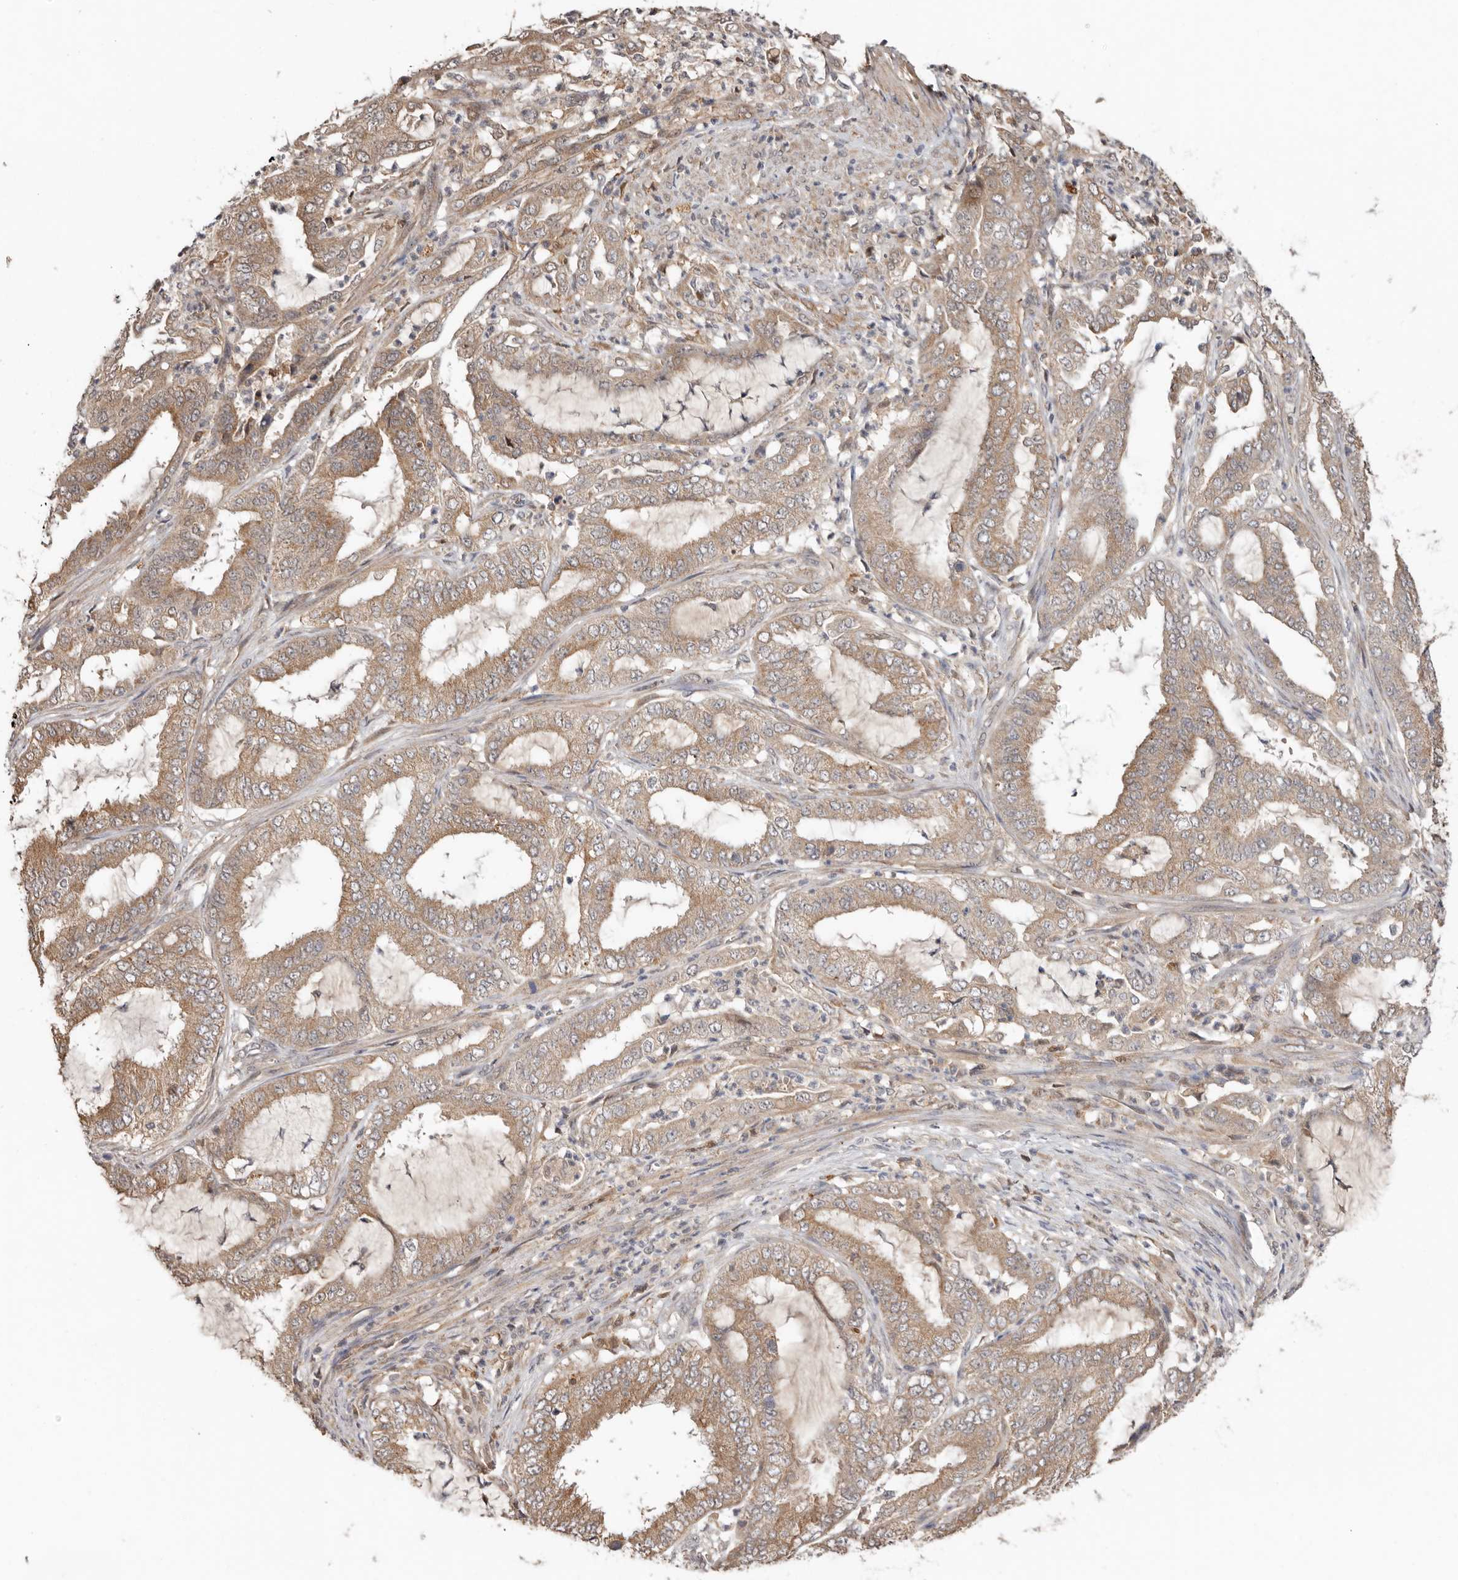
{"staining": {"intensity": "moderate", "quantity": ">75%", "location": "cytoplasmic/membranous"}, "tissue": "endometrial cancer", "cell_type": "Tumor cells", "image_type": "cancer", "snomed": [{"axis": "morphology", "description": "Adenocarcinoma, NOS"}, {"axis": "topography", "description": "Endometrium"}], "caption": "Adenocarcinoma (endometrial) stained with IHC shows moderate cytoplasmic/membranous staining in about >75% of tumor cells. (DAB = brown stain, brightfield microscopy at high magnification).", "gene": "RSPO2", "patient": {"sex": "female", "age": 51}}